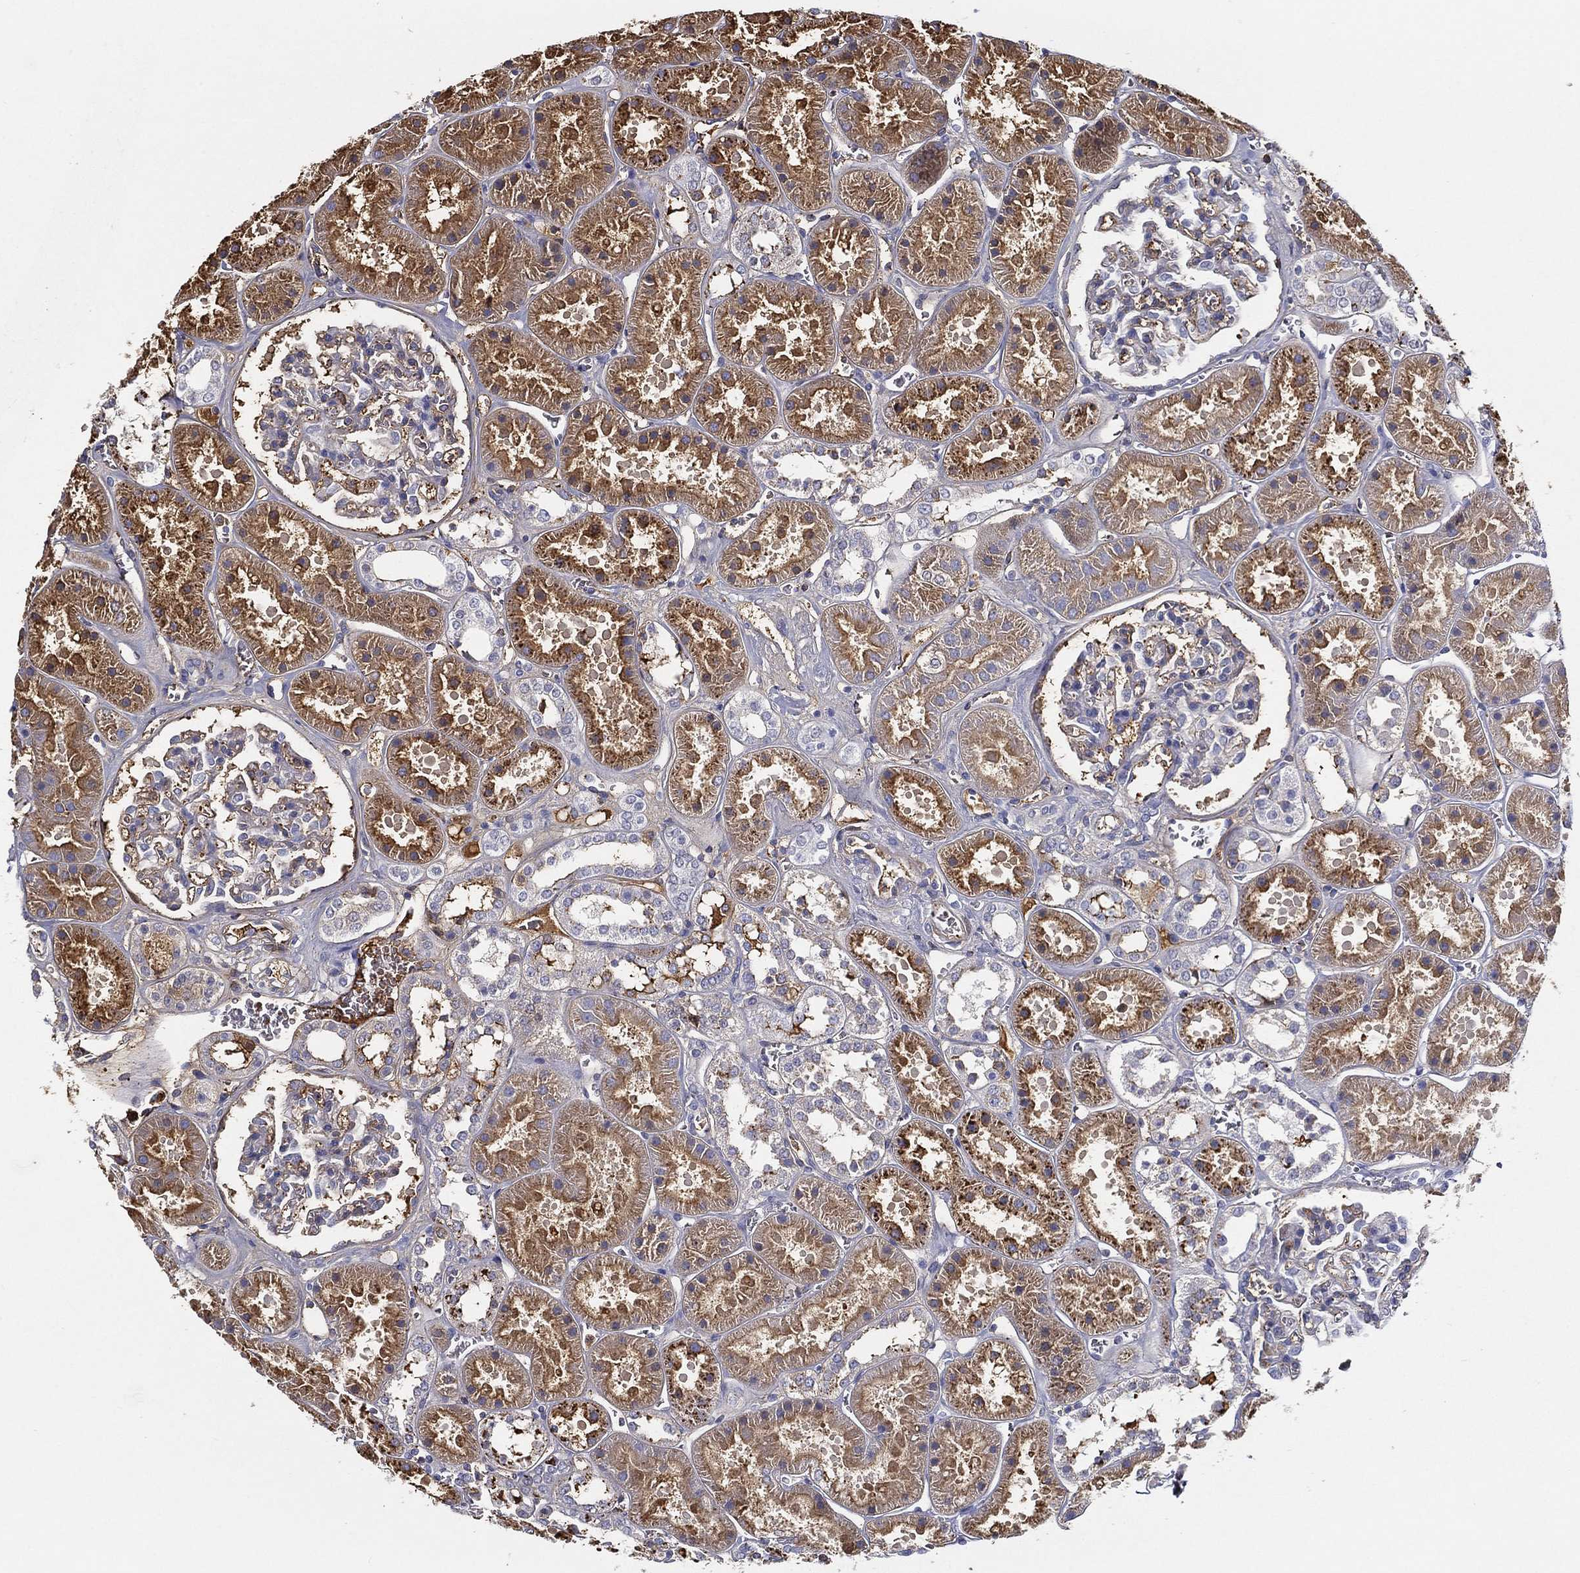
{"staining": {"intensity": "negative", "quantity": "none", "location": "none"}, "tissue": "kidney", "cell_type": "Cells in glomeruli", "image_type": "normal", "snomed": [{"axis": "morphology", "description": "Normal tissue, NOS"}, {"axis": "topography", "description": "Kidney"}], "caption": "The image shows no significant staining in cells in glomeruli of kidney.", "gene": "IFNB1", "patient": {"sex": "female", "age": 41}}